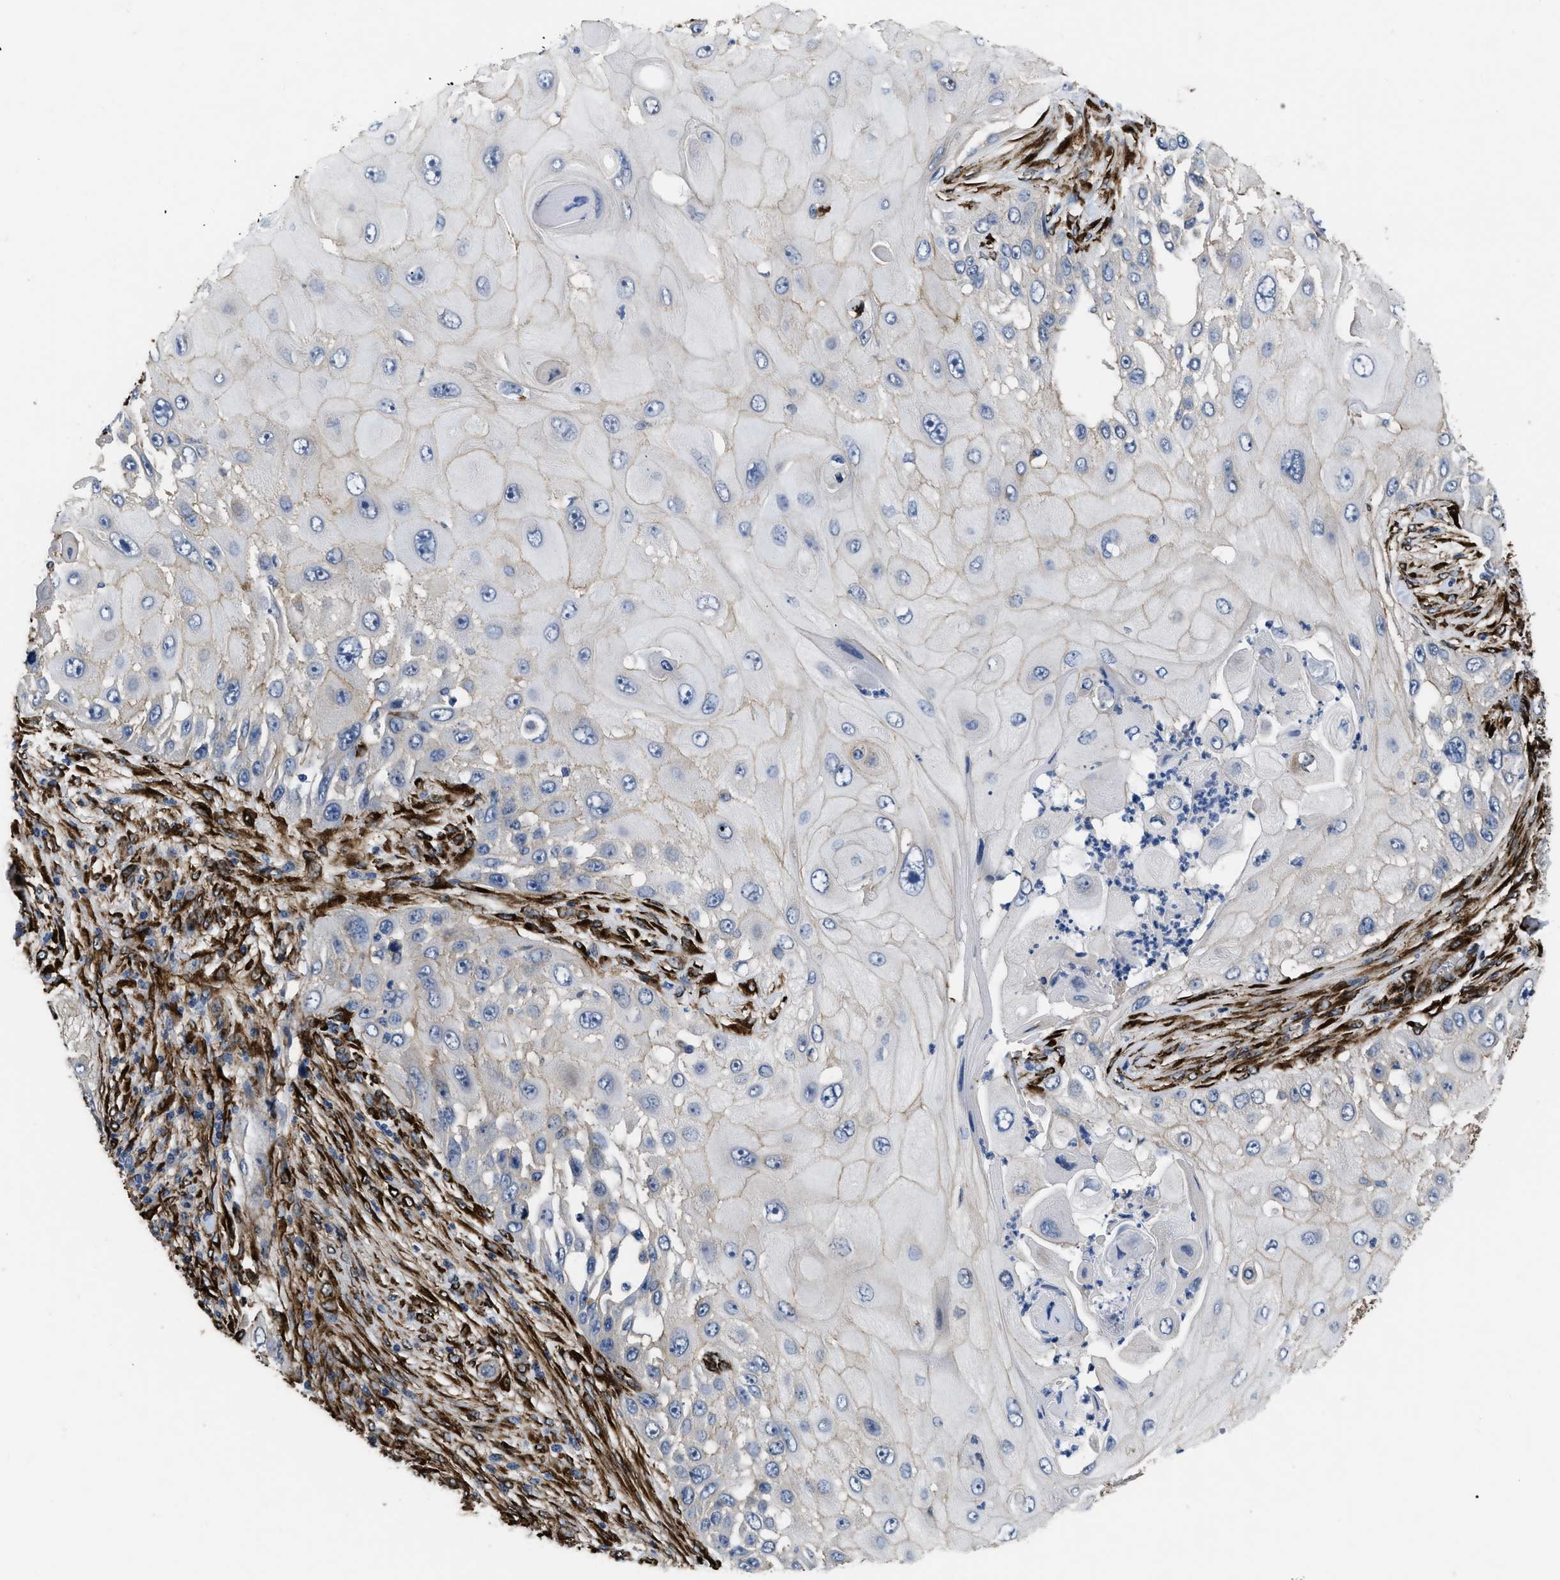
{"staining": {"intensity": "negative", "quantity": "none", "location": "none"}, "tissue": "skin cancer", "cell_type": "Tumor cells", "image_type": "cancer", "snomed": [{"axis": "morphology", "description": "Squamous cell carcinoma, NOS"}, {"axis": "topography", "description": "Skin"}], "caption": "Protein analysis of skin cancer (squamous cell carcinoma) reveals no significant positivity in tumor cells. (DAB (3,3'-diaminobenzidine) immunohistochemistry visualized using brightfield microscopy, high magnification).", "gene": "SQLE", "patient": {"sex": "female", "age": 44}}